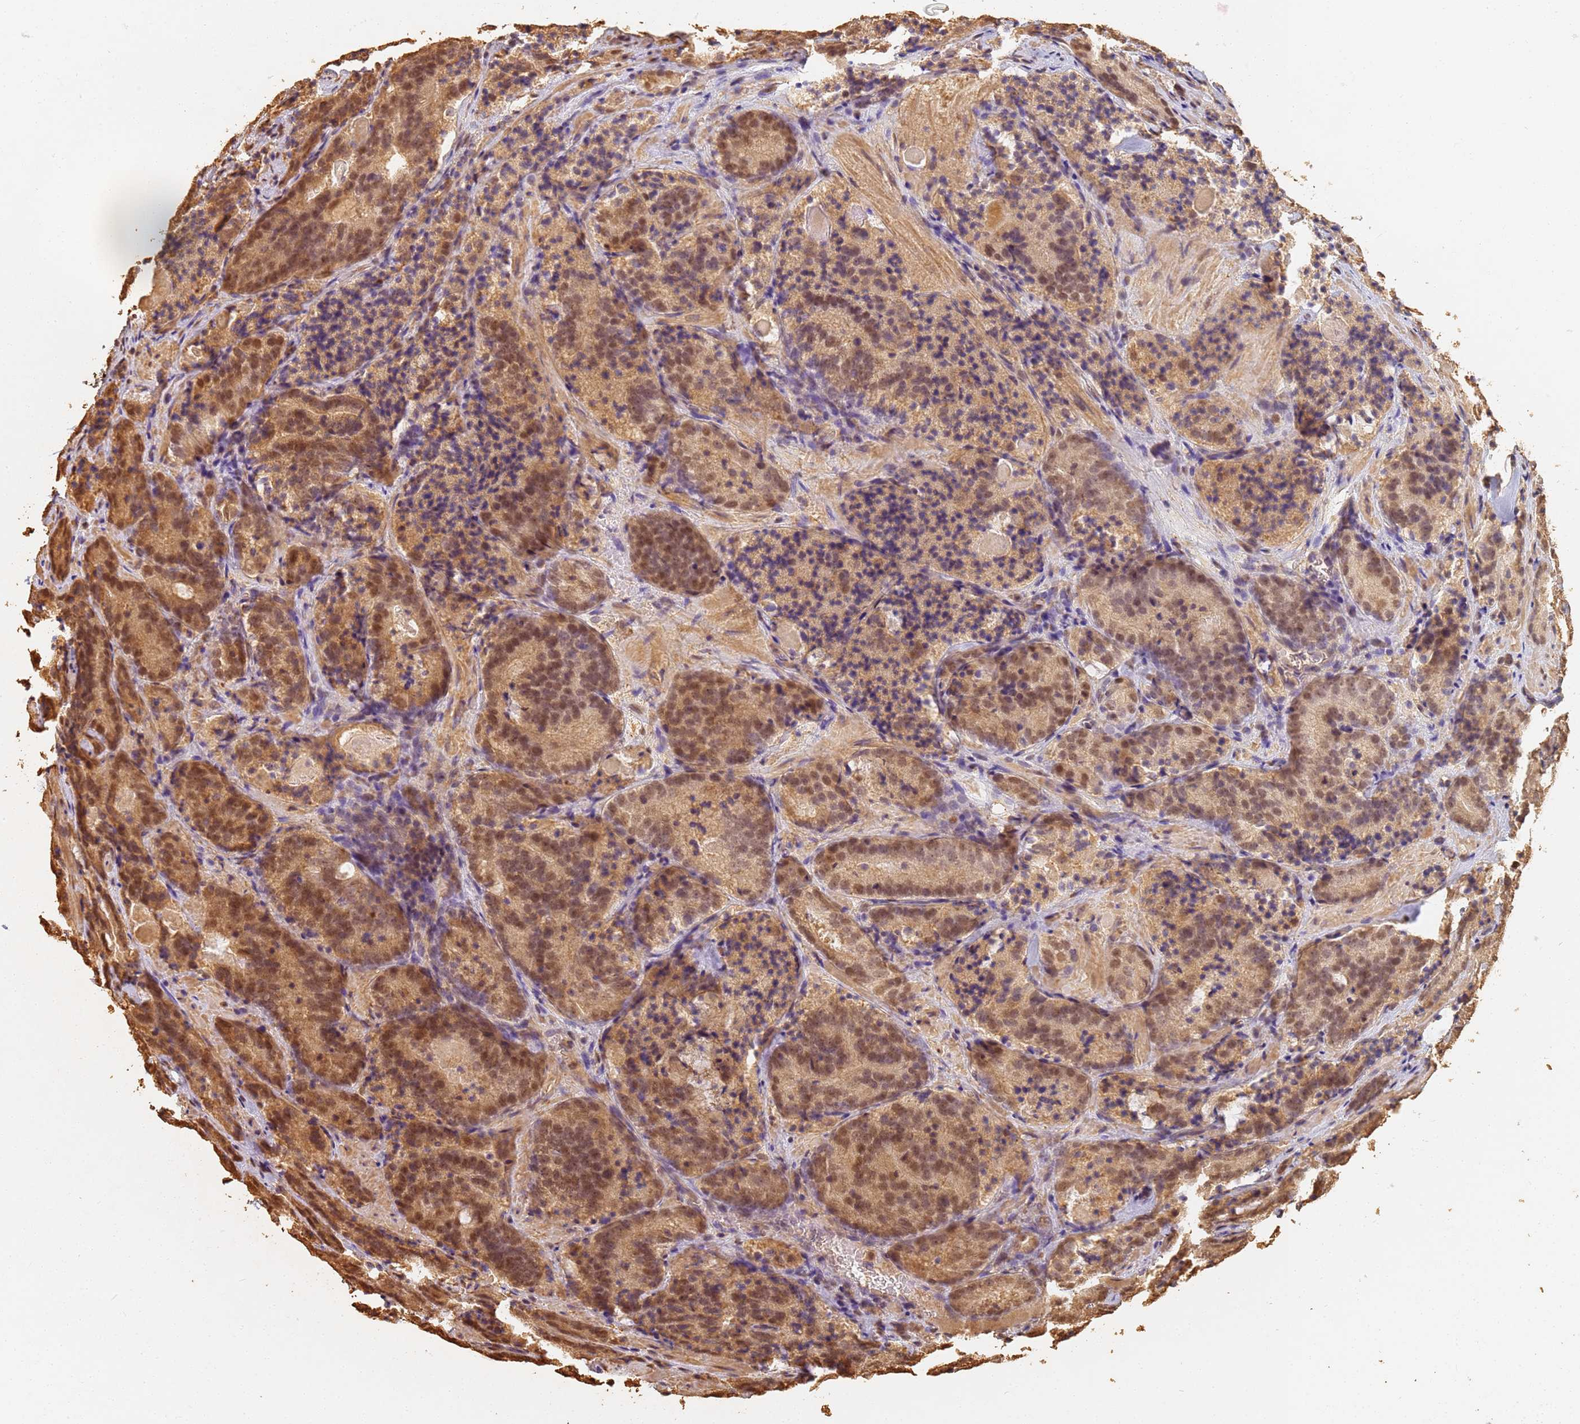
{"staining": {"intensity": "moderate", "quantity": ">75%", "location": "cytoplasmic/membranous,nuclear"}, "tissue": "prostate cancer", "cell_type": "Tumor cells", "image_type": "cancer", "snomed": [{"axis": "morphology", "description": "Adenocarcinoma, High grade"}, {"axis": "topography", "description": "Prostate"}], "caption": "Protein expression analysis of human prostate cancer reveals moderate cytoplasmic/membranous and nuclear positivity in approximately >75% of tumor cells.", "gene": "JAK2", "patient": {"sex": "male", "age": 57}}